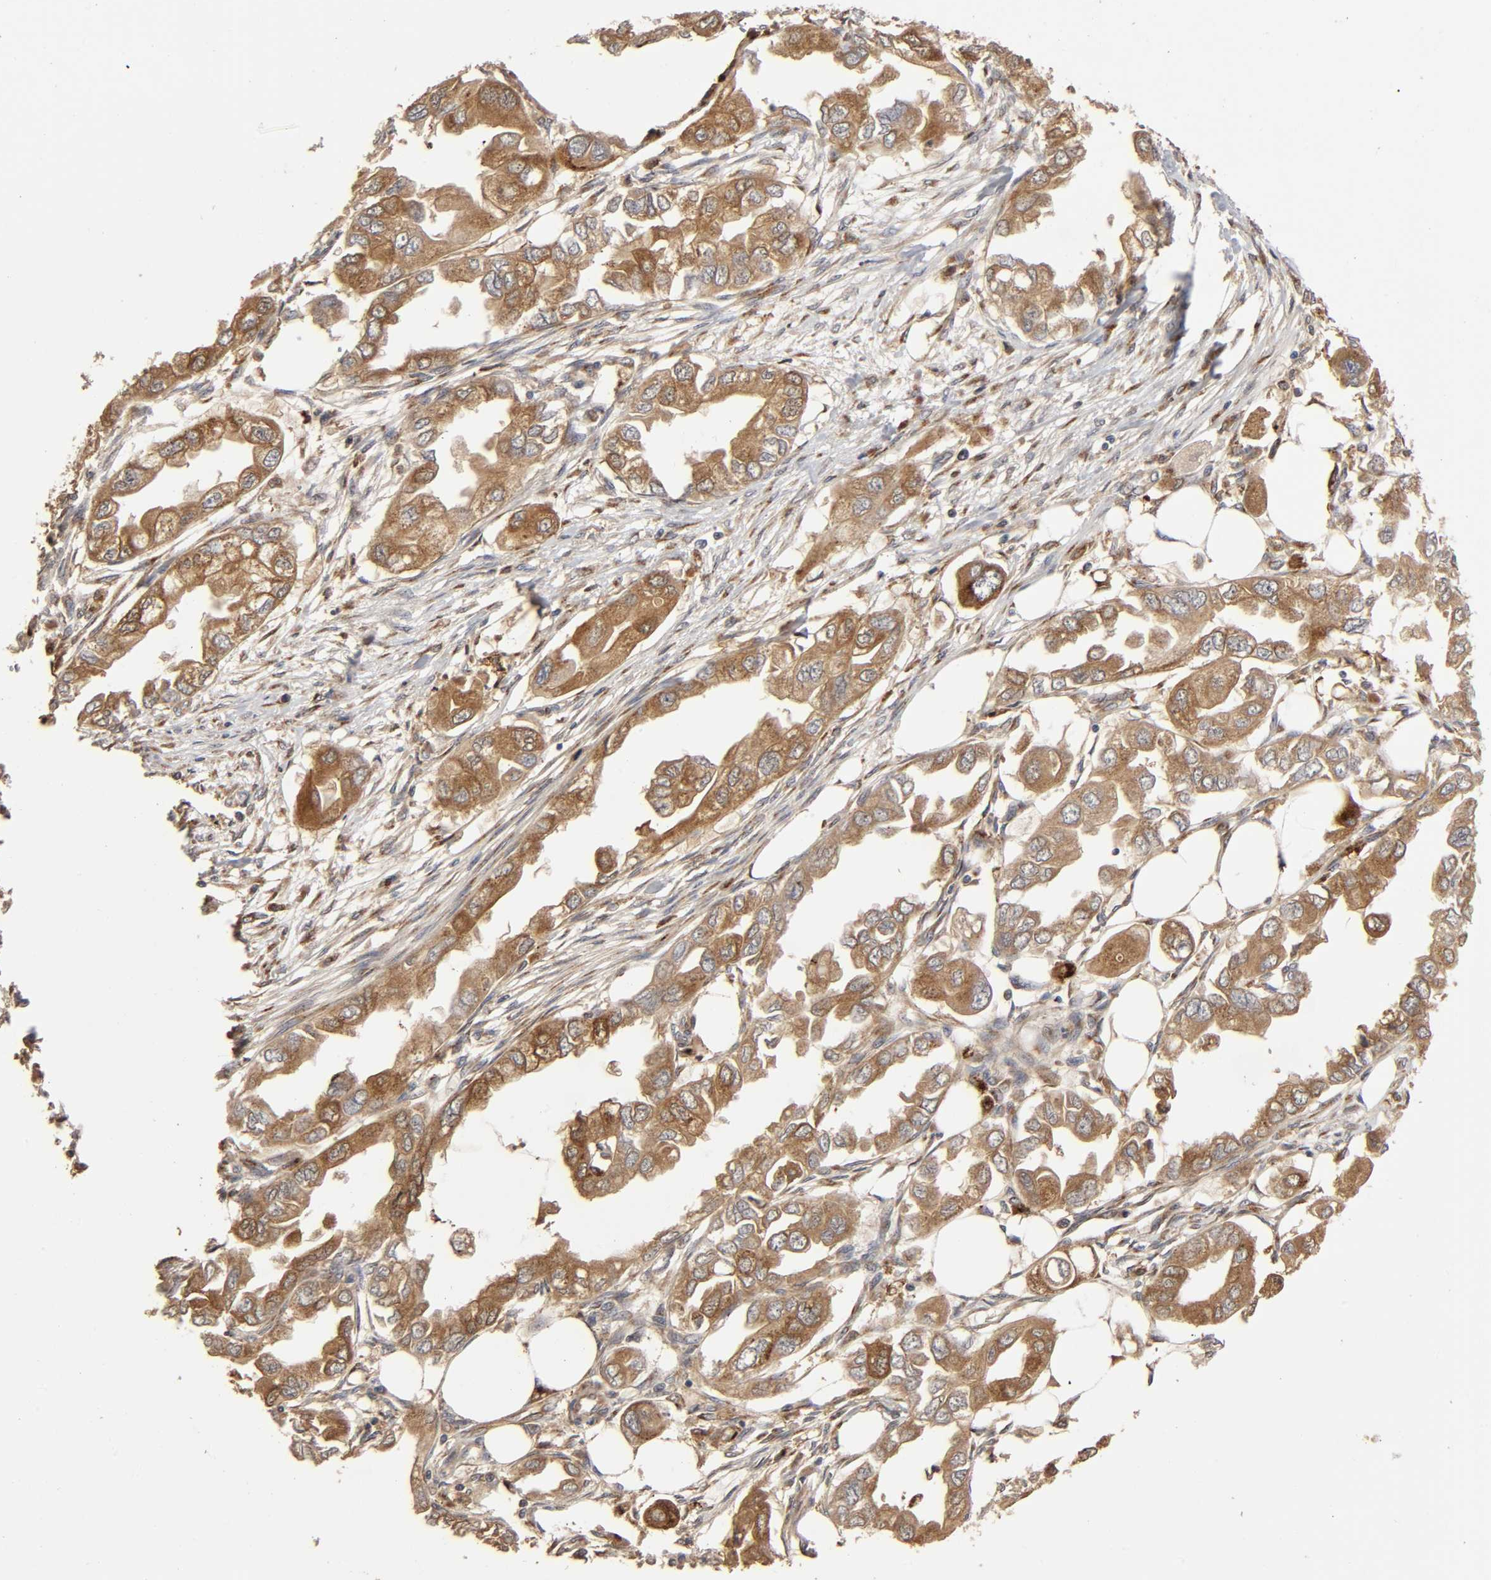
{"staining": {"intensity": "moderate", "quantity": ">75%", "location": "cytoplasmic/membranous"}, "tissue": "endometrial cancer", "cell_type": "Tumor cells", "image_type": "cancer", "snomed": [{"axis": "morphology", "description": "Adenocarcinoma, NOS"}, {"axis": "topography", "description": "Endometrium"}], "caption": "A photomicrograph showing moderate cytoplasmic/membranous positivity in approximately >75% of tumor cells in endometrial adenocarcinoma, as visualized by brown immunohistochemical staining.", "gene": "GNPTG", "patient": {"sex": "female", "age": 67}}